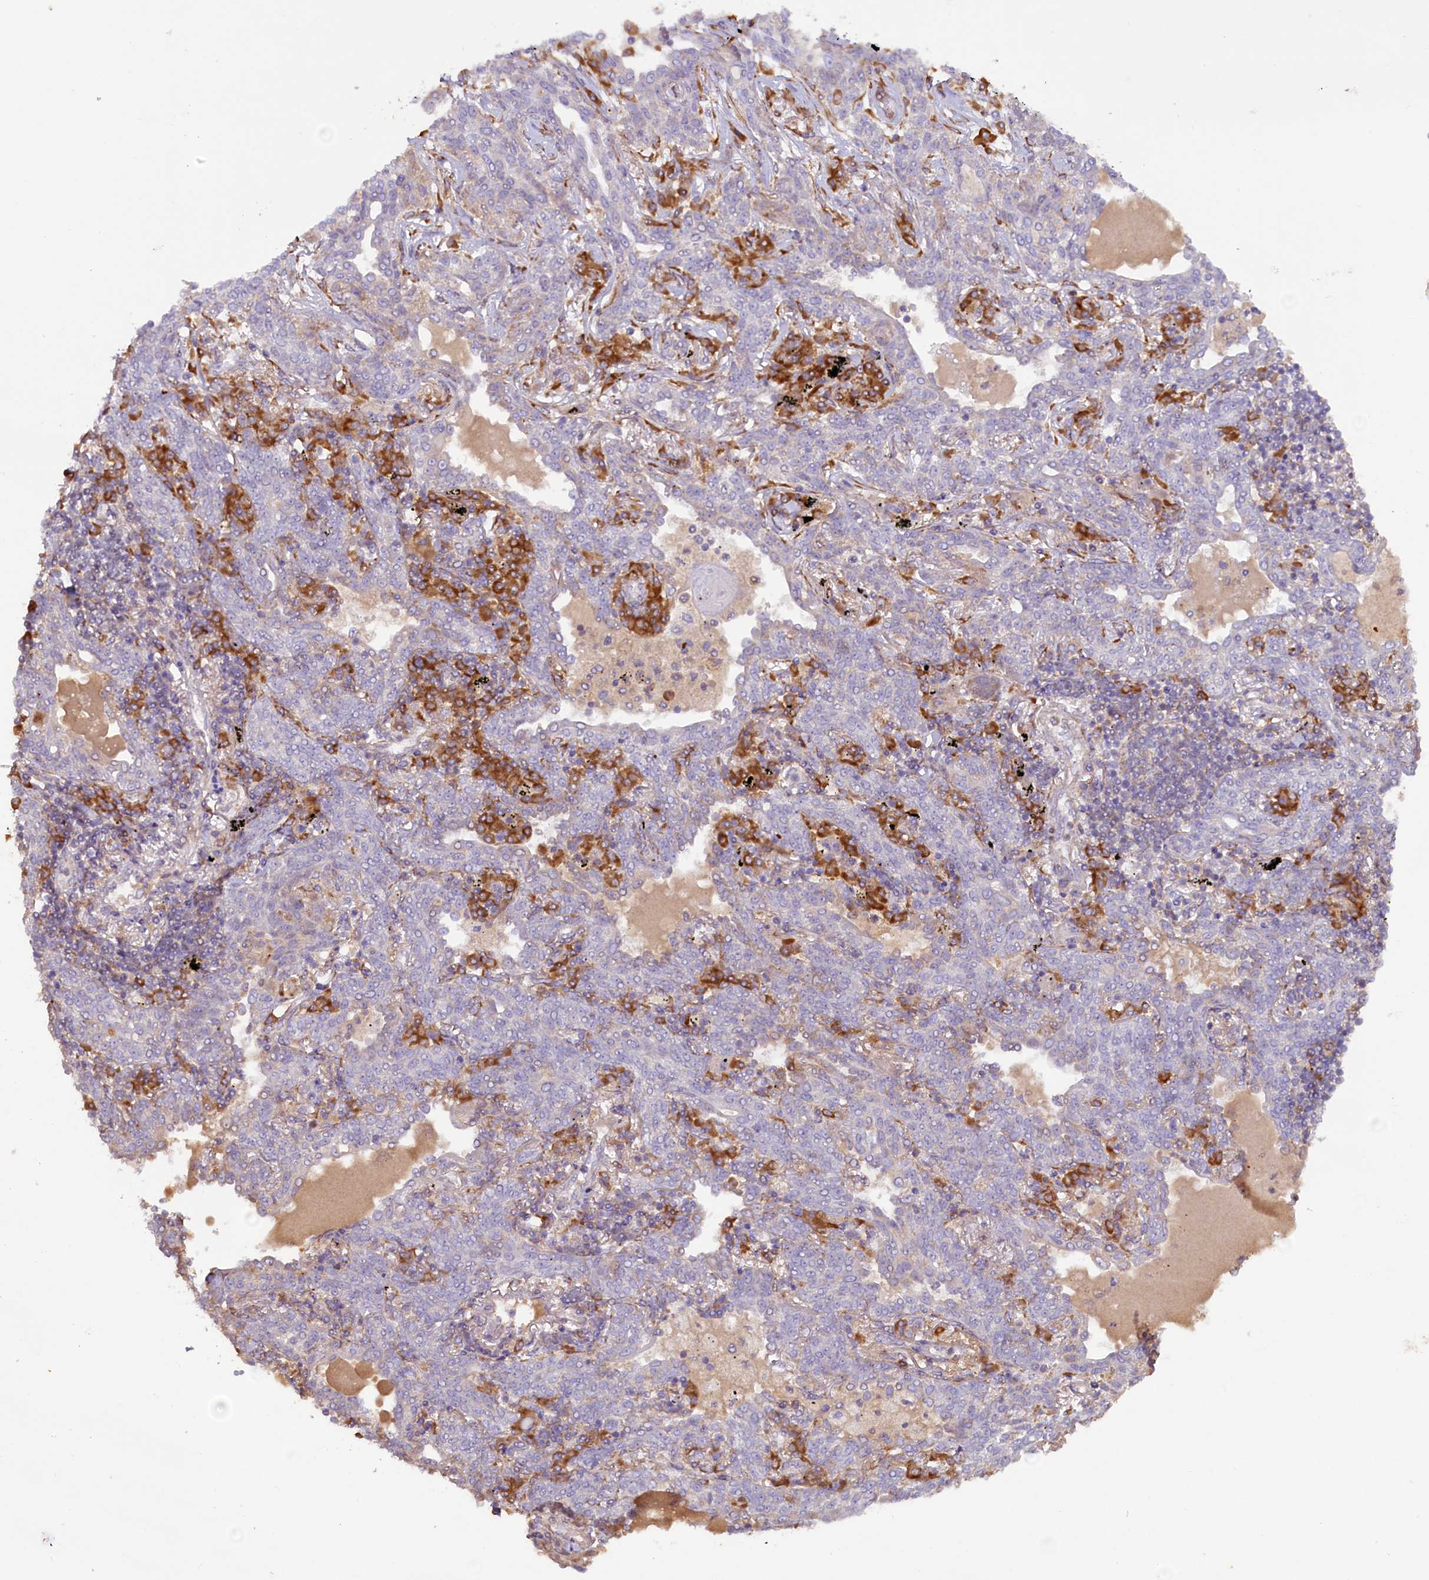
{"staining": {"intensity": "negative", "quantity": "none", "location": "none"}, "tissue": "lung cancer", "cell_type": "Tumor cells", "image_type": "cancer", "snomed": [{"axis": "morphology", "description": "Squamous cell carcinoma, NOS"}, {"axis": "topography", "description": "Lung"}], "caption": "The image displays no significant staining in tumor cells of lung squamous cell carcinoma. (Immunohistochemistry (ihc), brightfield microscopy, high magnification).", "gene": "SSC5D", "patient": {"sex": "female", "age": 70}}